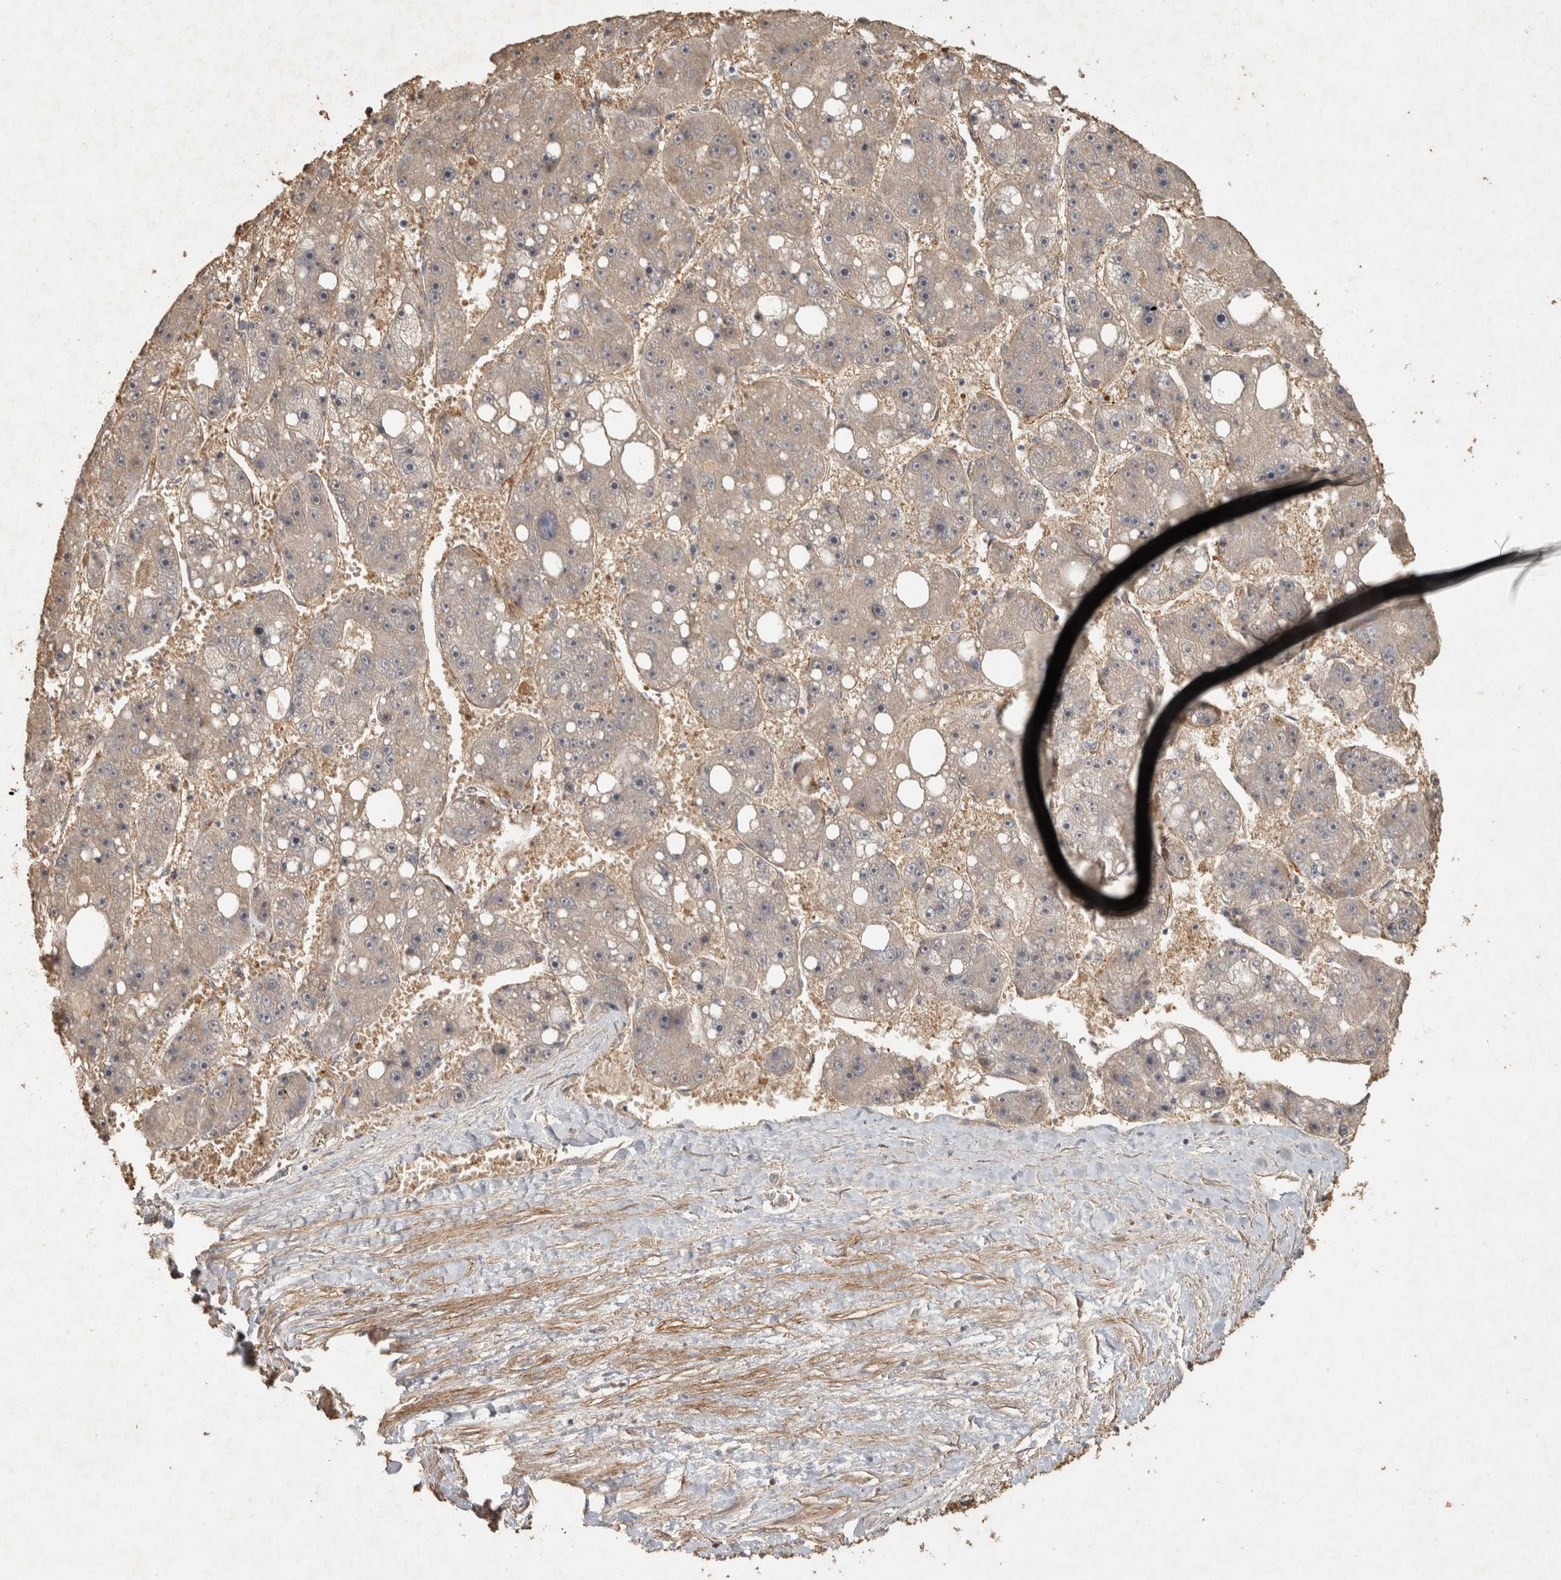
{"staining": {"intensity": "weak", "quantity": "25%-75%", "location": "cytoplasmic/membranous"}, "tissue": "liver cancer", "cell_type": "Tumor cells", "image_type": "cancer", "snomed": [{"axis": "morphology", "description": "Carcinoma, Hepatocellular, NOS"}, {"axis": "topography", "description": "Liver"}], "caption": "Protein staining reveals weak cytoplasmic/membranous positivity in approximately 25%-75% of tumor cells in hepatocellular carcinoma (liver).", "gene": "OSTN", "patient": {"sex": "female", "age": 61}}